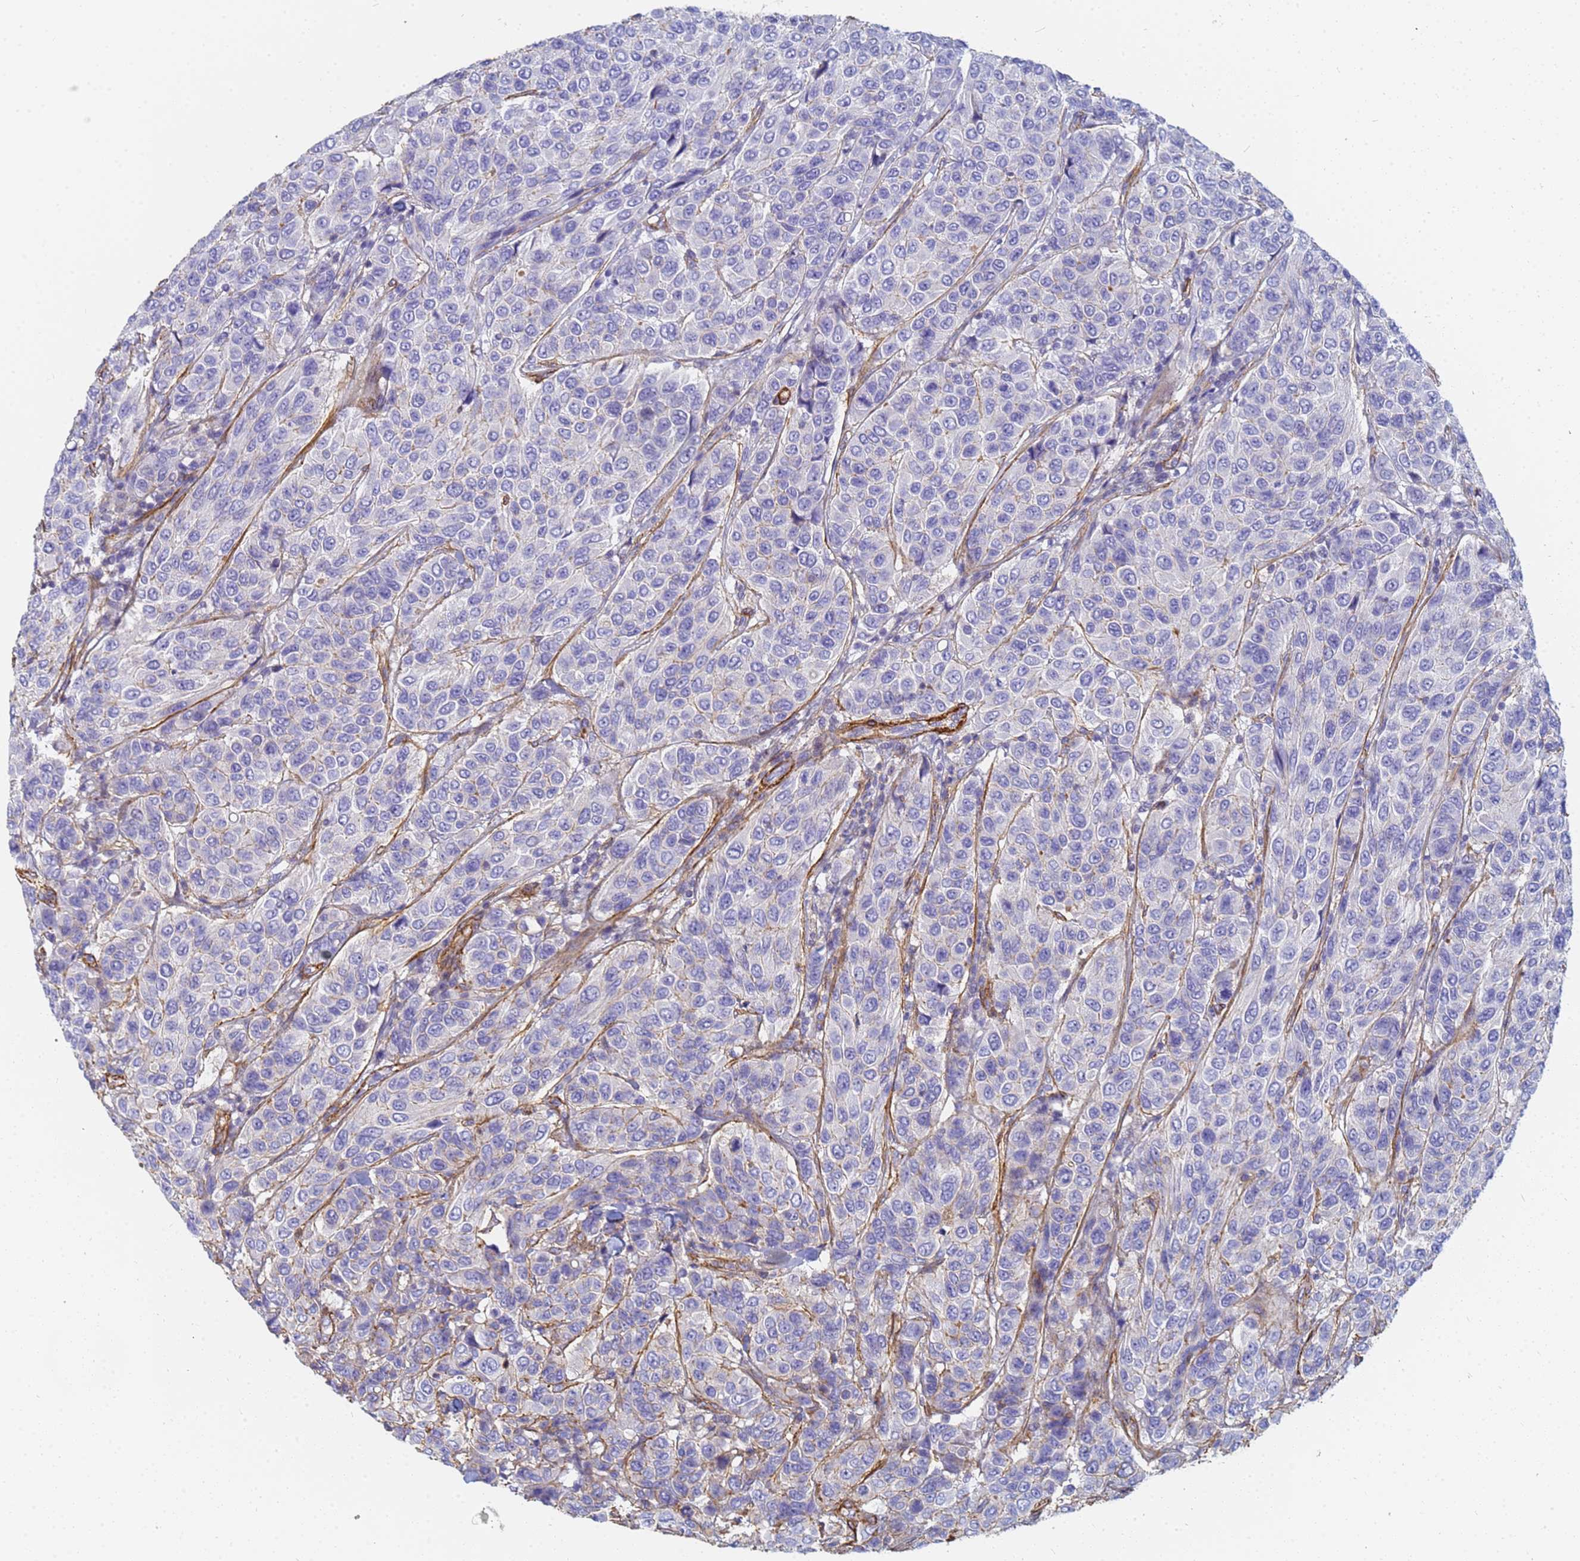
{"staining": {"intensity": "negative", "quantity": "none", "location": "none"}, "tissue": "breast cancer", "cell_type": "Tumor cells", "image_type": "cancer", "snomed": [{"axis": "morphology", "description": "Duct carcinoma"}, {"axis": "topography", "description": "Breast"}], "caption": "Micrograph shows no significant protein staining in tumor cells of breast cancer (invasive ductal carcinoma).", "gene": "TPM1", "patient": {"sex": "female", "age": 55}}